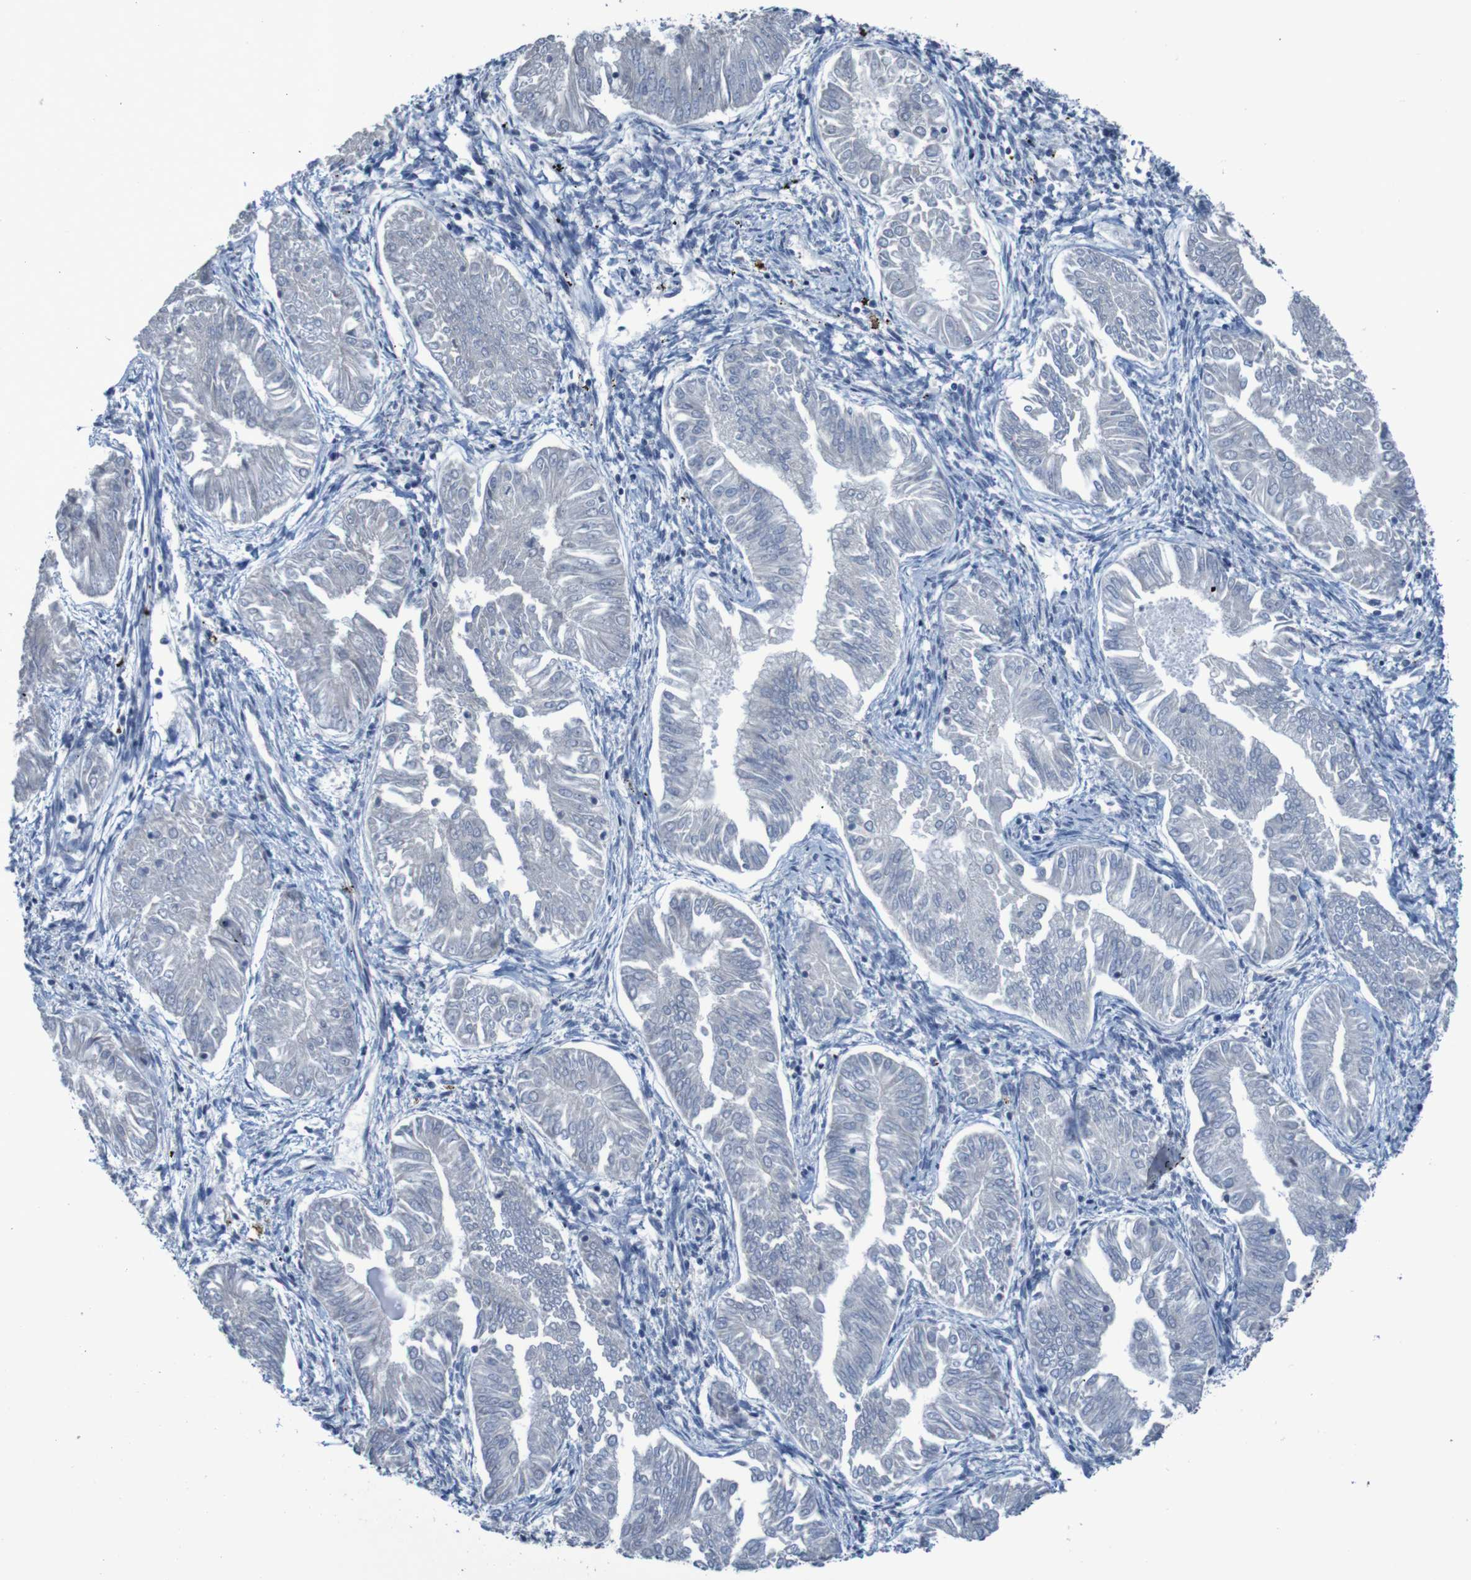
{"staining": {"intensity": "negative", "quantity": "none", "location": "none"}, "tissue": "endometrial cancer", "cell_type": "Tumor cells", "image_type": "cancer", "snomed": [{"axis": "morphology", "description": "Adenocarcinoma, NOS"}, {"axis": "topography", "description": "Endometrium"}], "caption": "The IHC photomicrograph has no significant staining in tumor cells of adenocarcinoma (endometrial) tissue.", "gene": "CLDN18", "patient": {"sex": "female", "age": 53}}